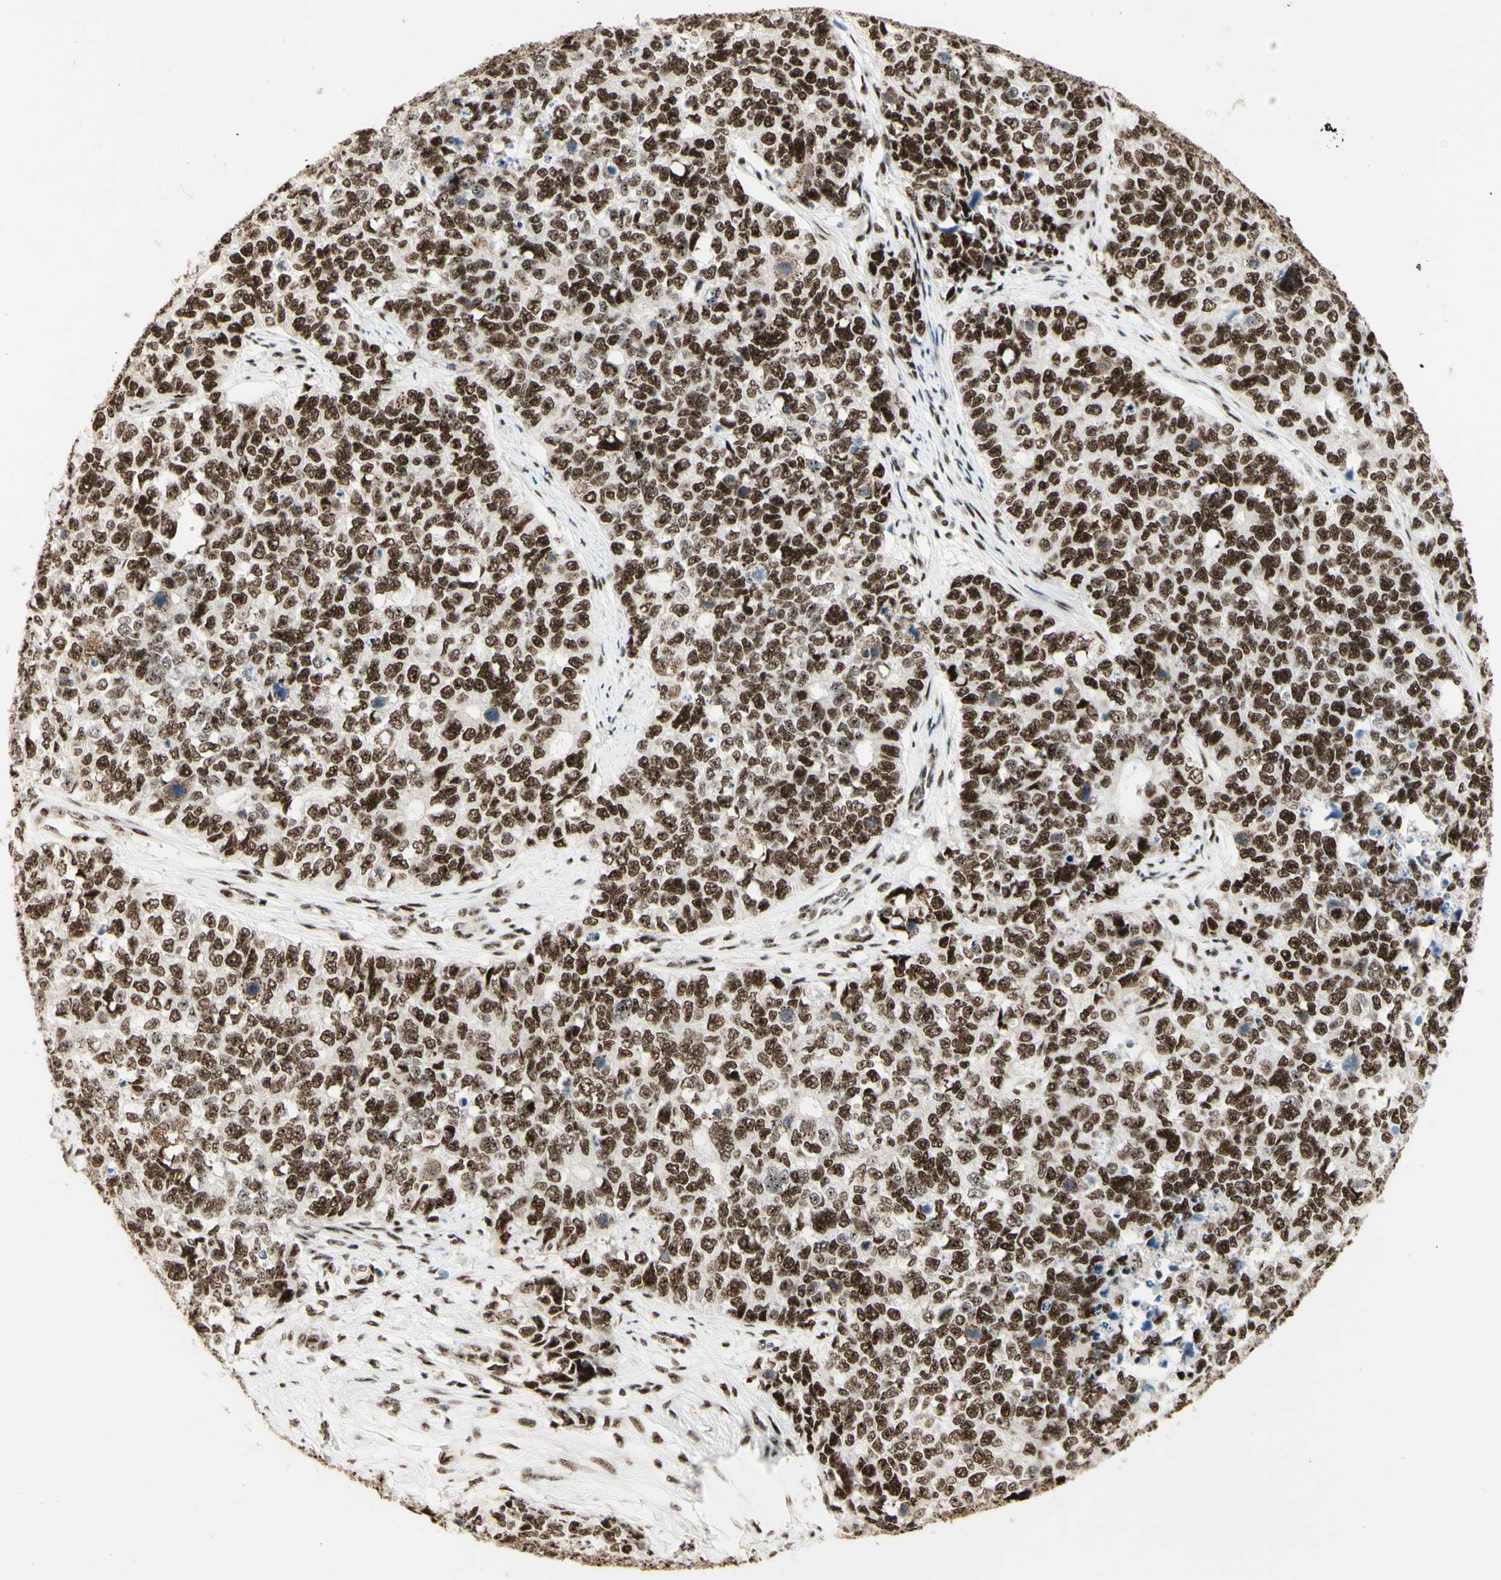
{"staining": {"intensity": "strong", "quantity": ">75%", "location": "nuclear"}, "tissue": "cervical cancer", "cell_type": "Tumor cells", "image_type": "cancer", "snomed": [{"axis": "morphology", "description": "Squamous cell carcinoma, NOS"}, {"axis": "topography", "description": "Cervix"}], "caption": "Approximately >75% of tumor cells in cervical cancer (squamous cell carcinoma) demonstrate strong nuclear protein positivity as visualized by brown immunohistochemical staining.", "gene": "DHX9", "patient": {"sex": "female", "age": 63}}